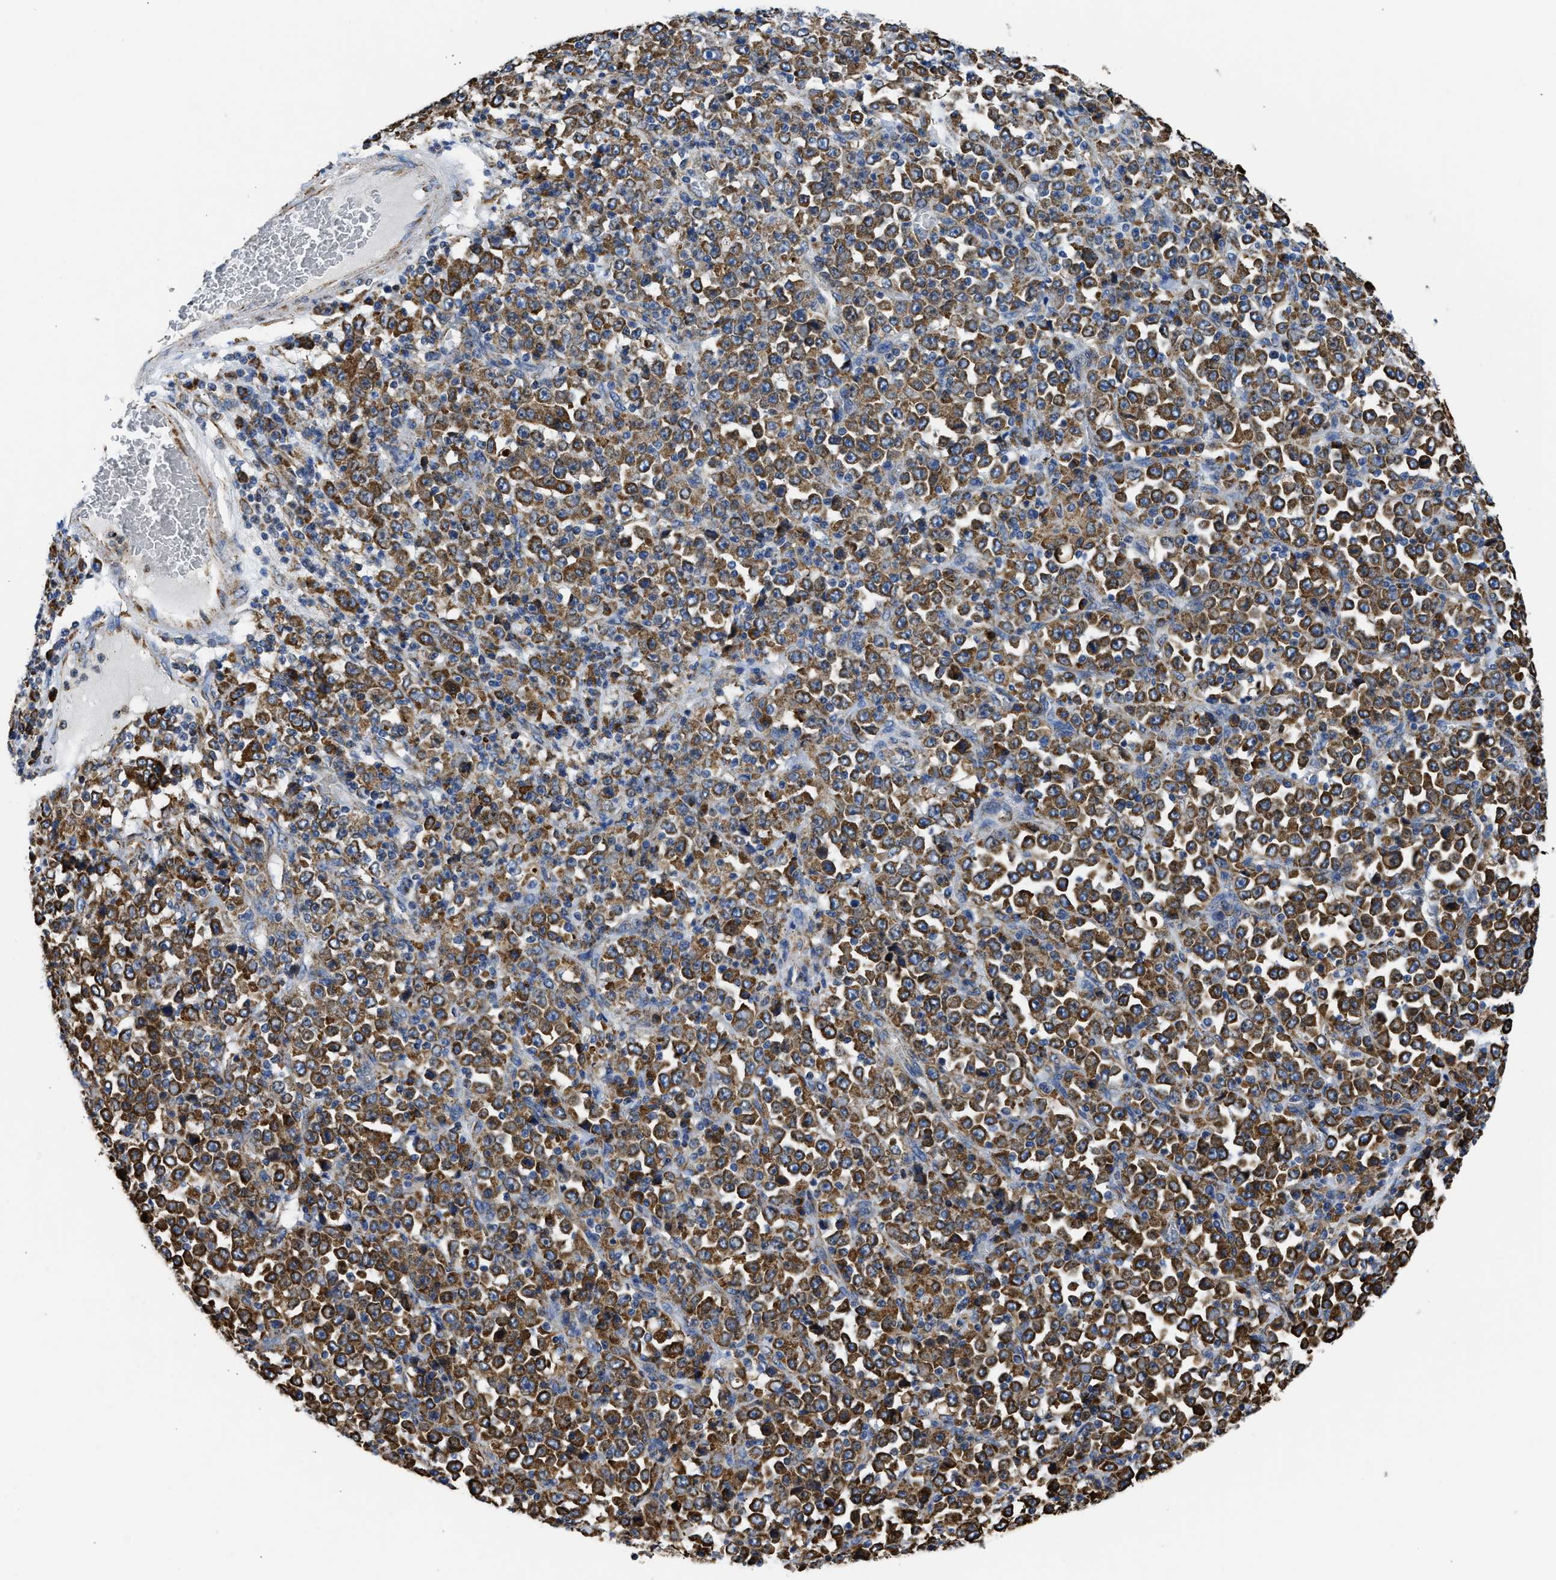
{"staining": {"intensity": "strong", "quantity": ">75%", "location": "cytoplasmic/membranous"}, "tissue": "stomach cancer", "cell_type": "Tumor cells", "image_type": "cancer", "snomed": [{"axis": "morphology", "description": "Normal tissue, NOS"}, {"axis": "morphology", "description": "Adenocarcinoma, NOS"}, {"axis": "topography", "description": "Stomach, upper"}, {"axis": "topography", "description": "Stomach"}], "caption": "Strong cytoplasmic/membranous protein staining is identified in about >75% of tumor cells in adenocarcinoma (stomach).", "gene": "CYCS", "patient": {"sex": "male", "age": 59}}